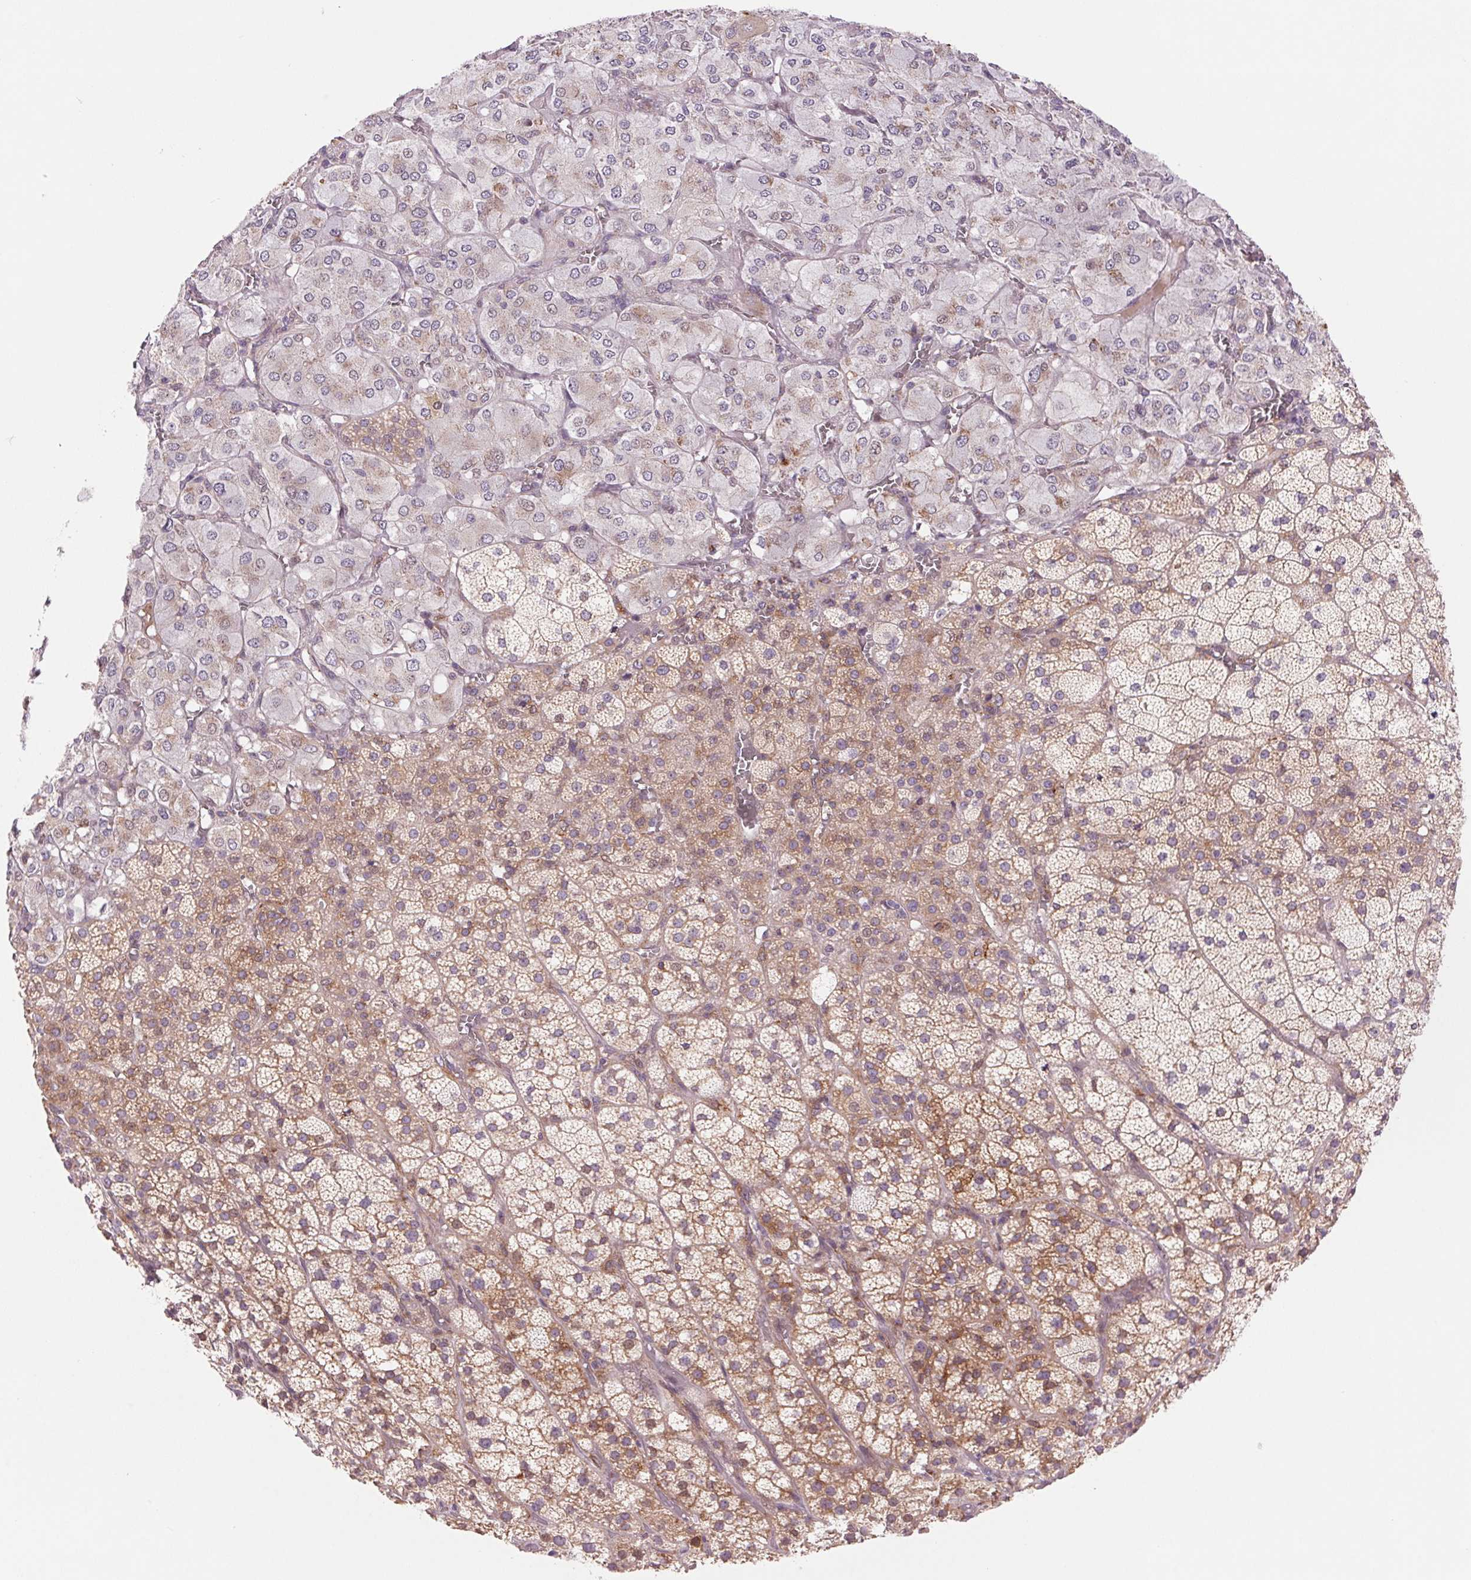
{"staining": {"intensity": "moderate", "quantity": "25%-75%", "location": "cytoplasmic/membranous"}, "tissue": "adrenal gland", "cell_type": "Glandular cells", "image_type": "normal", "snomed": [{"axis": "morphology", "description": "Normal tissue, NOS"}, {"axis": "topography", "description": "Adrenal gland"}], "caption": "Immunohistochemistry (IHC) photomicrograph of normal adrenal gland: adrenal gland stained using immunohistochemistry reveals medium levels of moderate protein expression localized specifically in the cytoplasmic/membranous of glandular cells, appearing as a cytoplasmic/membranous brown color.", "gene": "KLHL20", "patient": {"sex": "female", "age": 60}}